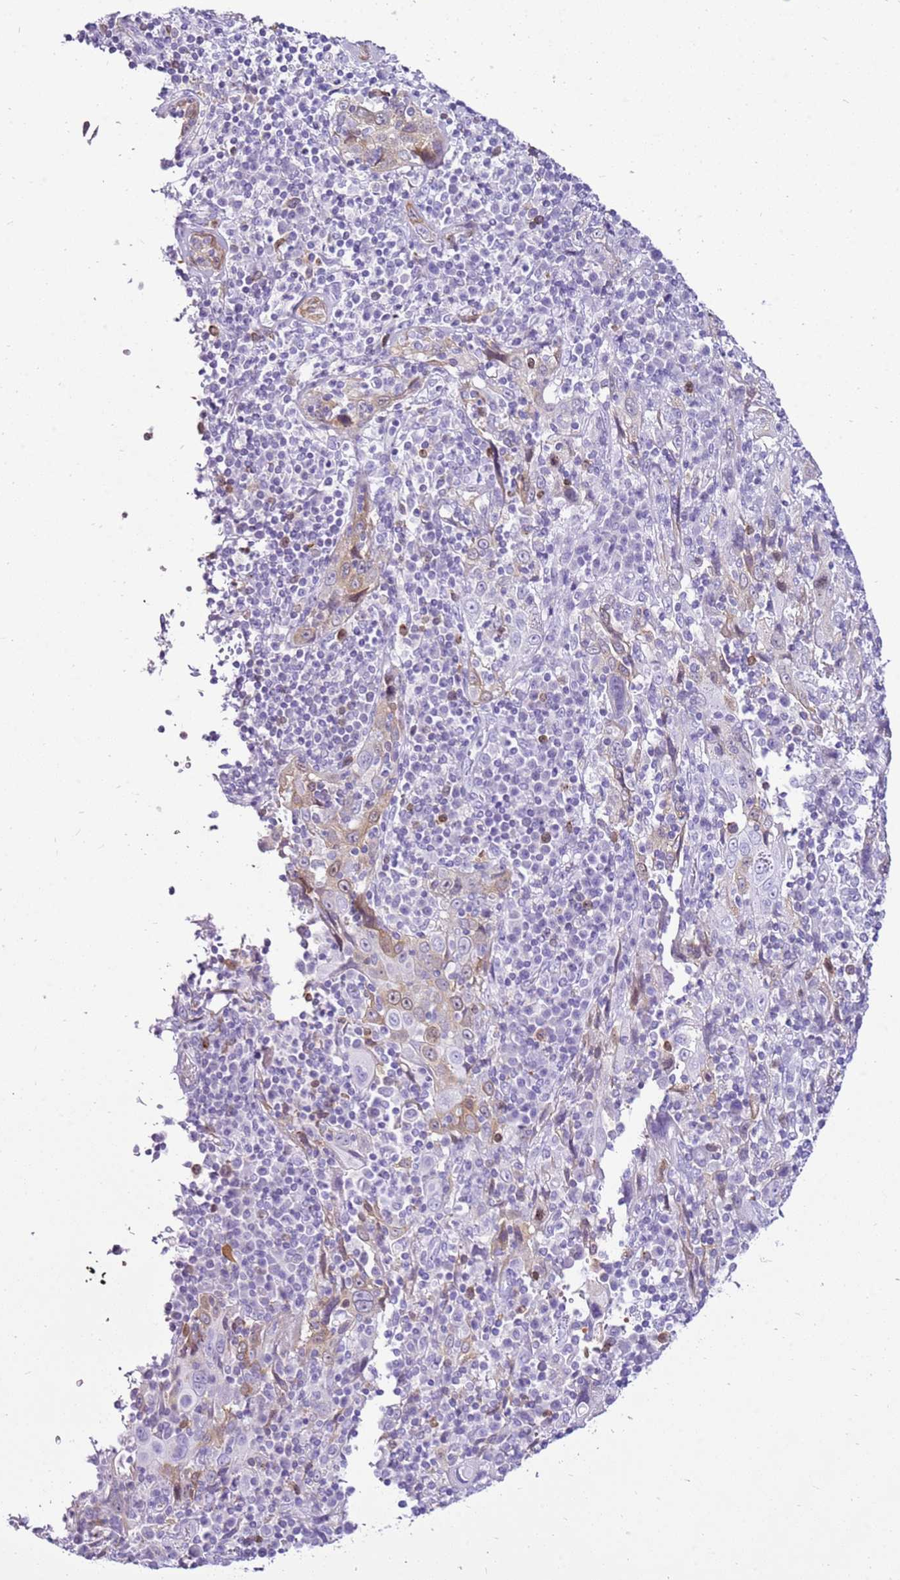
{"staining": {"intensity": "weak", "quantity": "<25%", "location": "cytoplasmic/membranous"}, "tissue": "cervical cancer", "cell_type": "Tumor cells", "image_type": "cancer", "snomed": [{"axis": "morphology", "description": "Squamous cell carcinoma, NOS"}, {"axis": "topography", "description": "Cervix"}], "caption": "An image of squamous cell carcinoma (cervical) stained for a protein shows no brown staining in tumor cells.", "gene": "SPC25", "patient": {"sex": "female", "age": 46}}